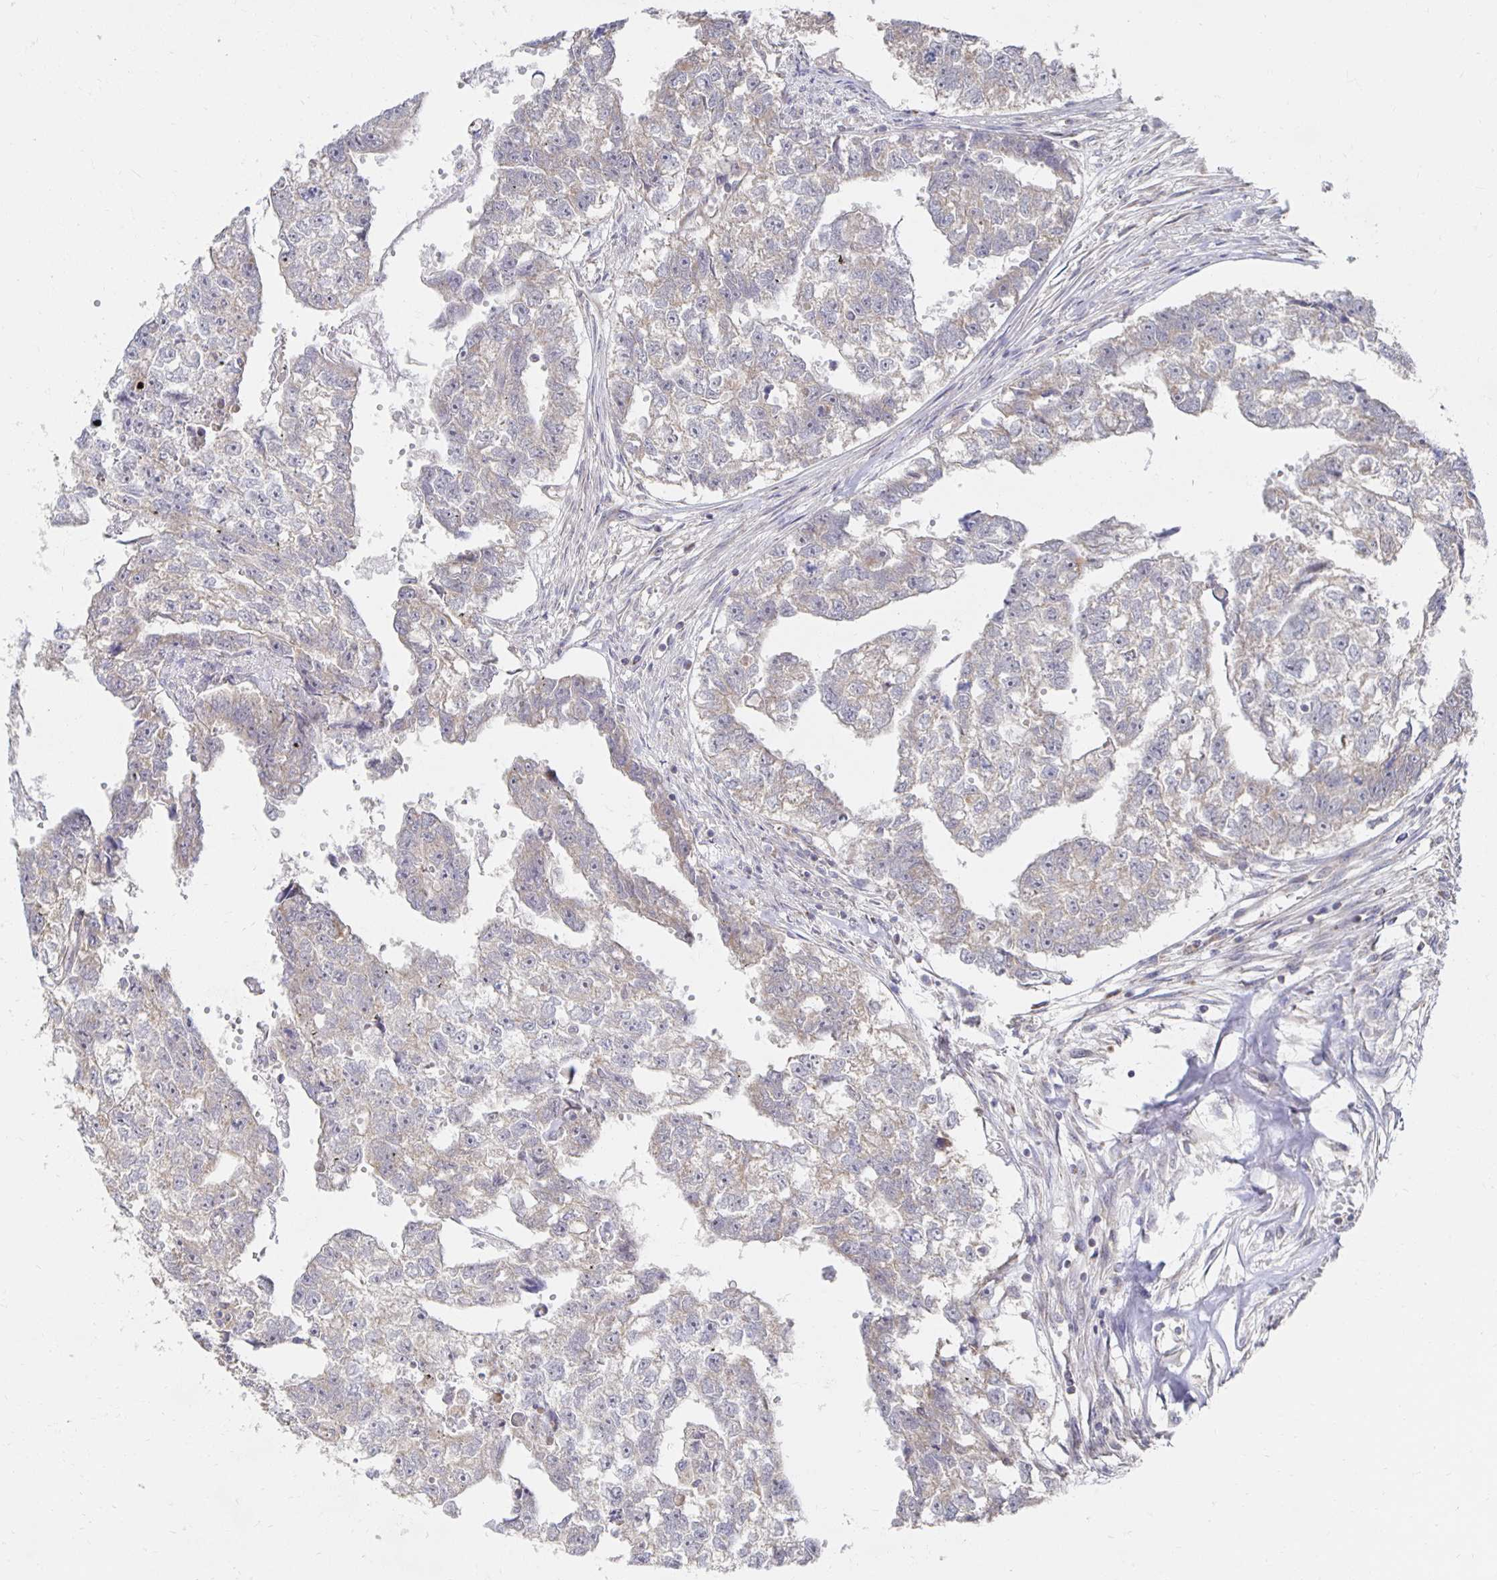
{"staining": {"intensity": "negative", "quantity": "none", "location": "none"}, "tissue": "testis cancer", "cell_type": "Tumor cells", "image_type": "cancer", "snomed": [{"axis": "morphology", "description": "Carcinoma, Embryonal, NOS"}, {"axis": "morphology", "description": "Teratoma, malignant, NOS"}, {"axis": "topography", "description": "Testis"}], "caption": "The micrograph shows no significant expression in tumor cells of testis cancer.", "gene": "NKX2-8", "patient": {"sex": "male", "age": 44}}